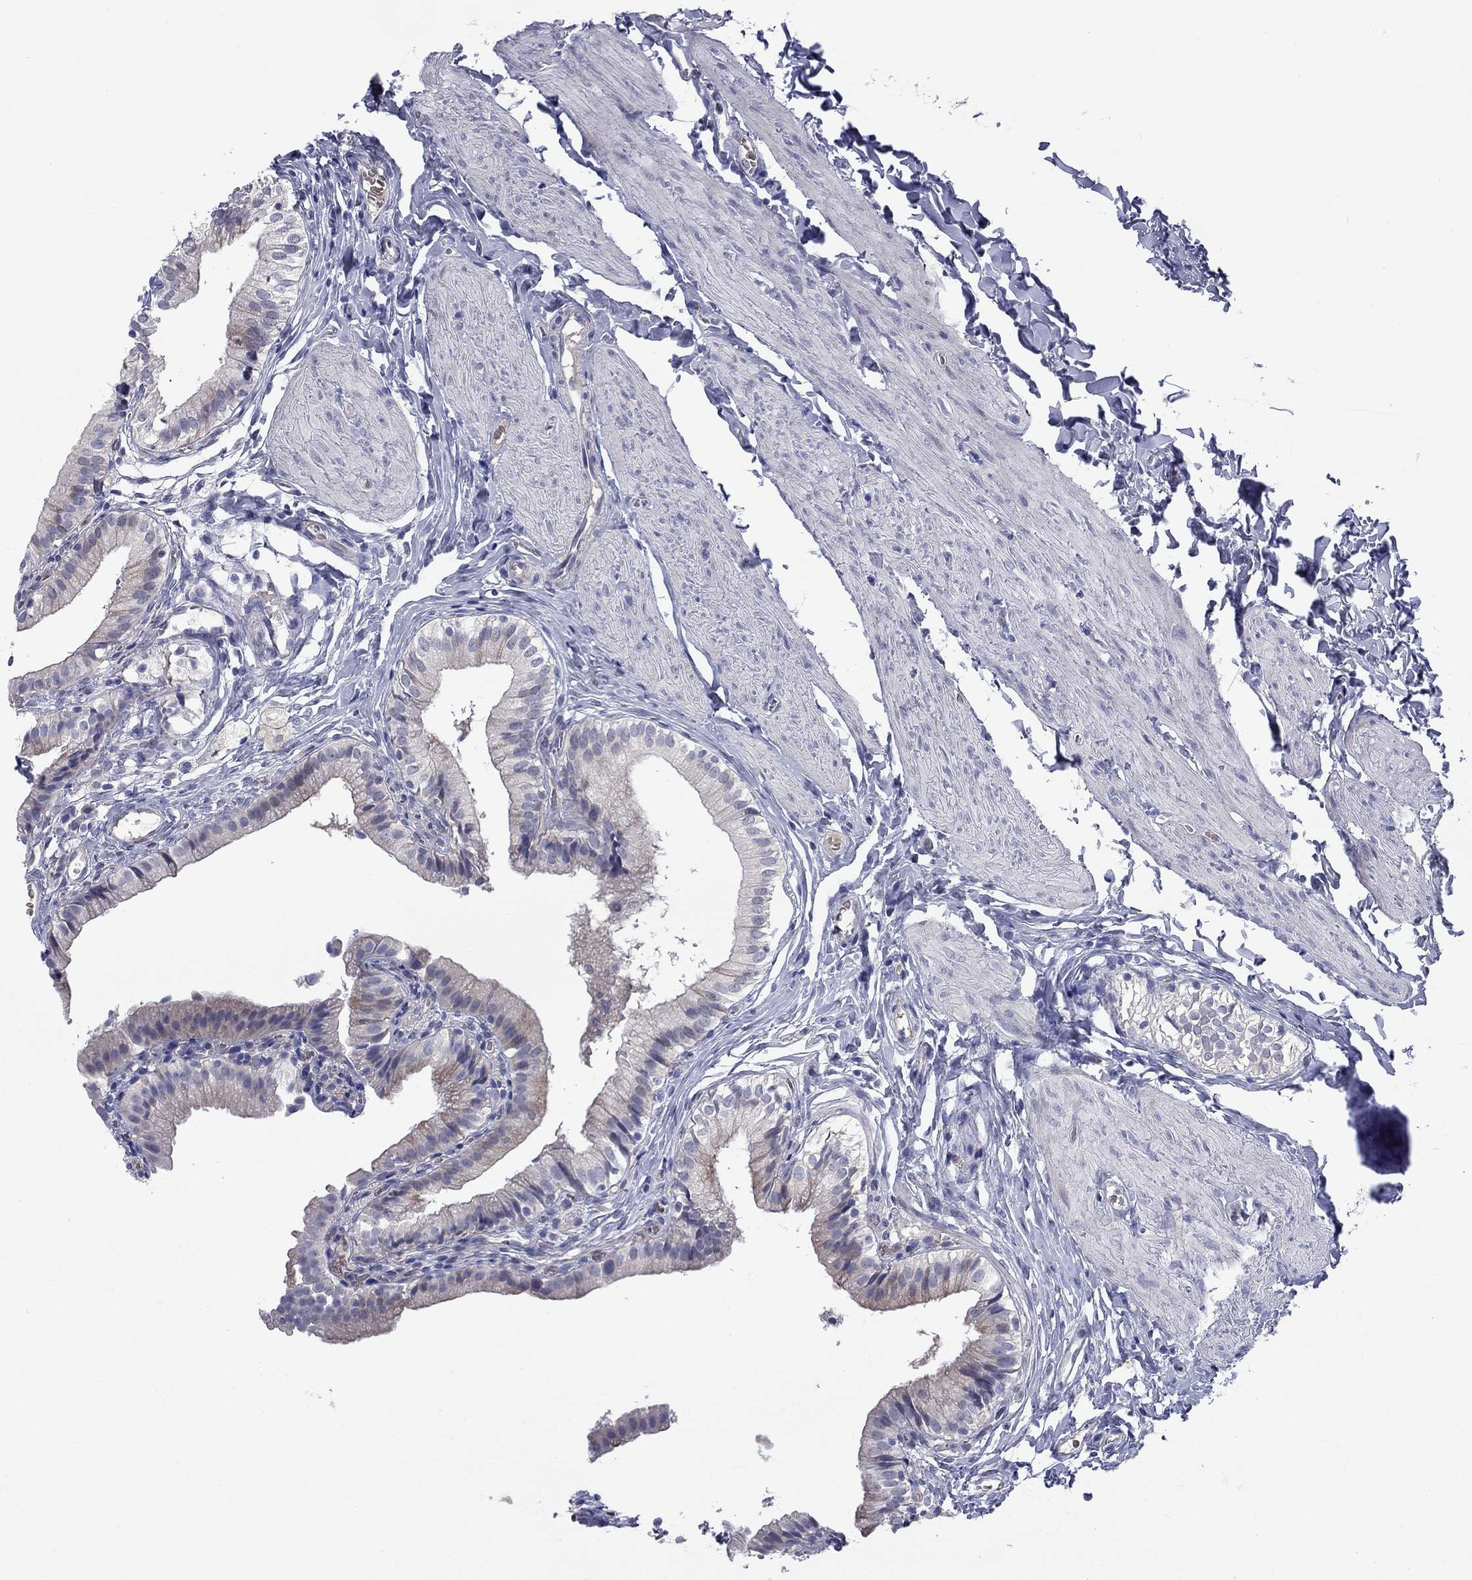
{"staining": {"intensity": "moderate", "quantity": "<25%", "location": "cytoplasmic/membranous"}, "tissue": "gallbladder", "cell_type": "Glandular cells", "image_type": "normal", "snomed": [{"axis": "morphology", "description": "Normal tissue, NOS"}, {"axis": "topography", "description": "Gallbladder"}], "caption": "Human gallbladder stained with a brown dye reveals moderate cytoplasmic/membranous positive positivity in approximately <25% of glandular cells.", "gene": "UNC119B", "patient": {"sex": "female", "age": 47}}